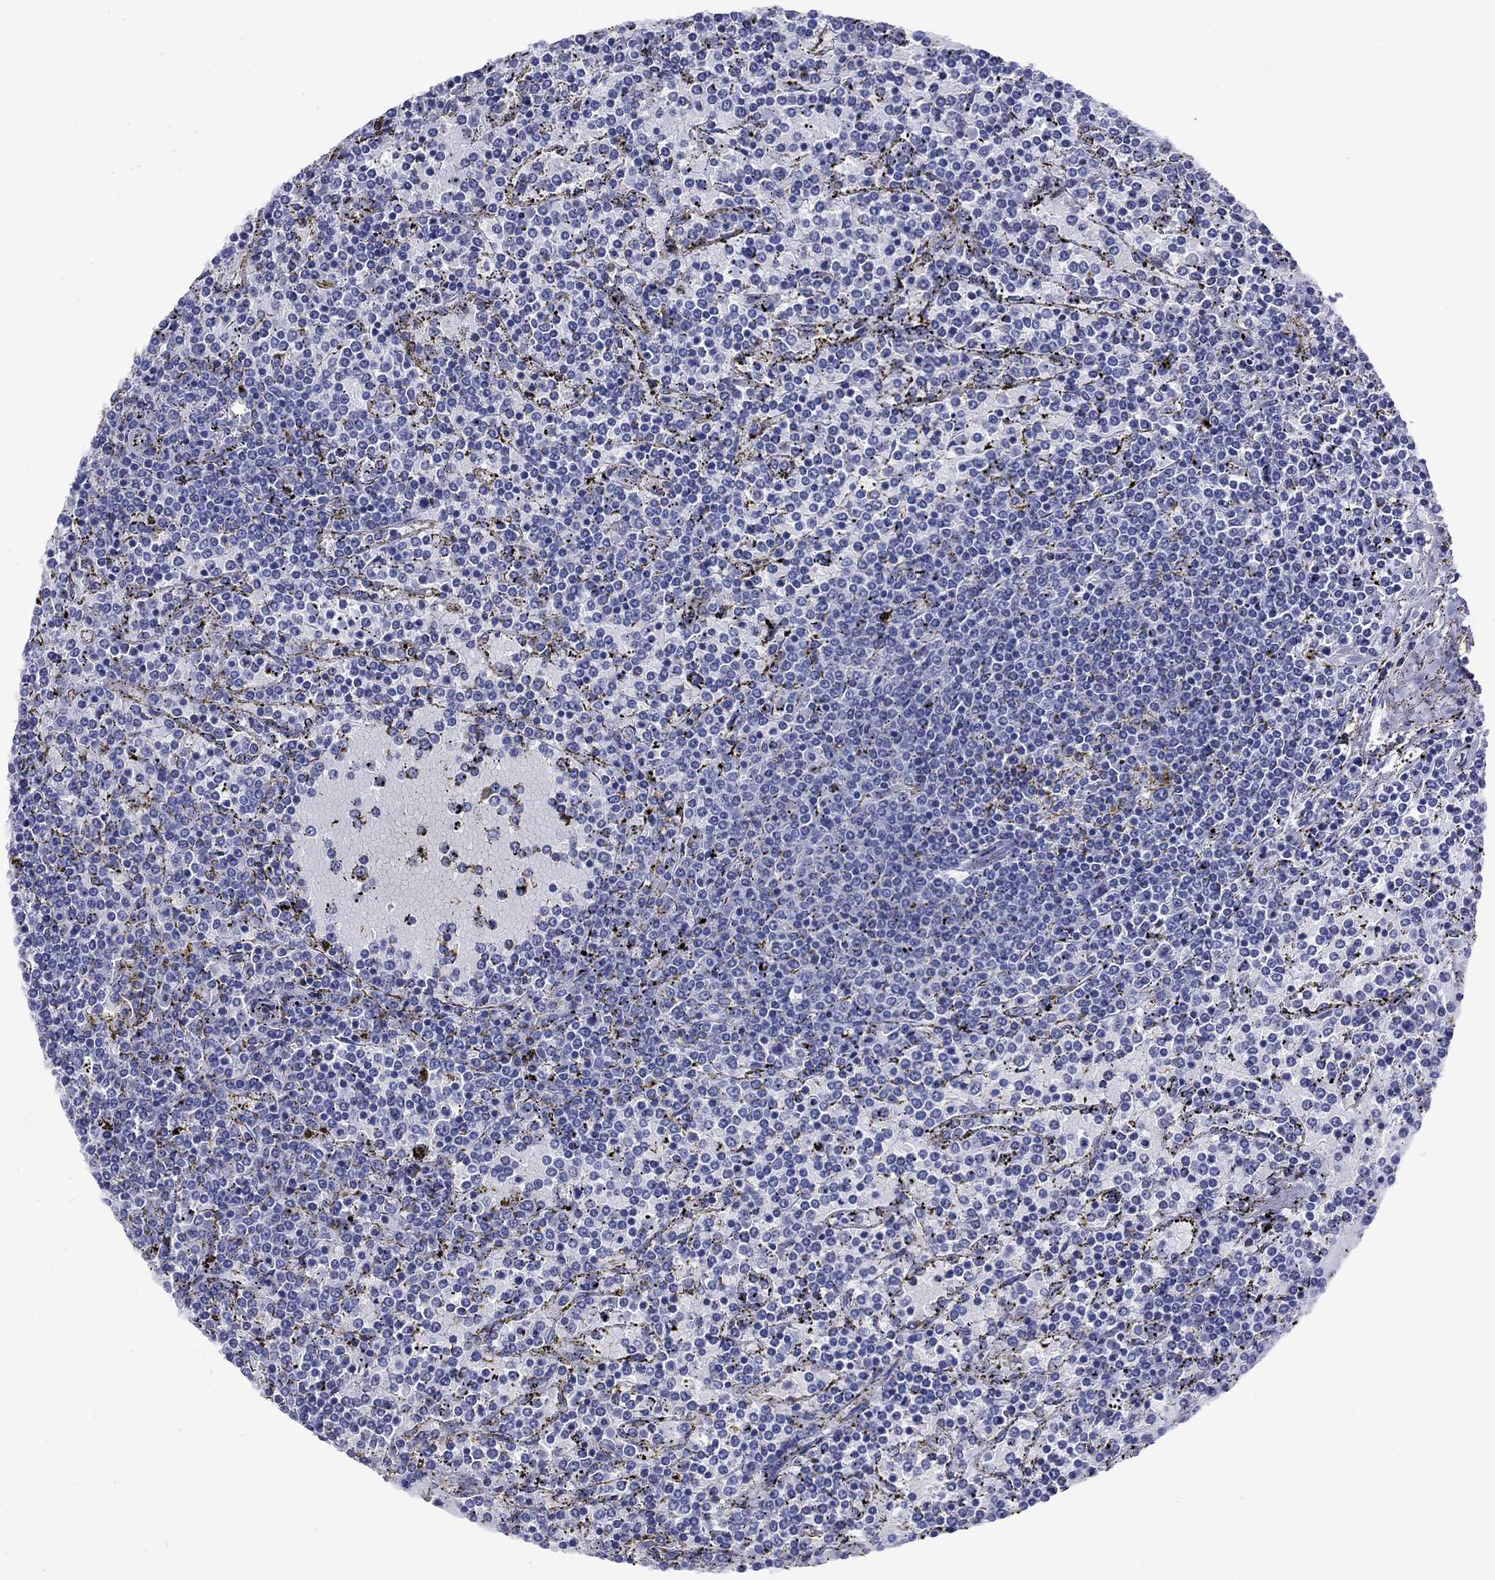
{"staining": {"intensity": "negative", "quantity": "none", "location": "none"}, "tissue": "lymphoma", "cell_type": "Tumor cells", "image_type": "cancer", "snomed": [{"axis": "morphology", "description": "Malignant lymphoma, non-Hodgkin's type, Low grade"}, {"axis": "topography", "description": "Spleen"}], "caption": "This is an IHC histopathology image of low-grade malignant lymphoma, non-Hodgkin's type. There is no staining in tumor cells.", "gene": "GIP", "patient": {"sex": "female", "age": 77}}